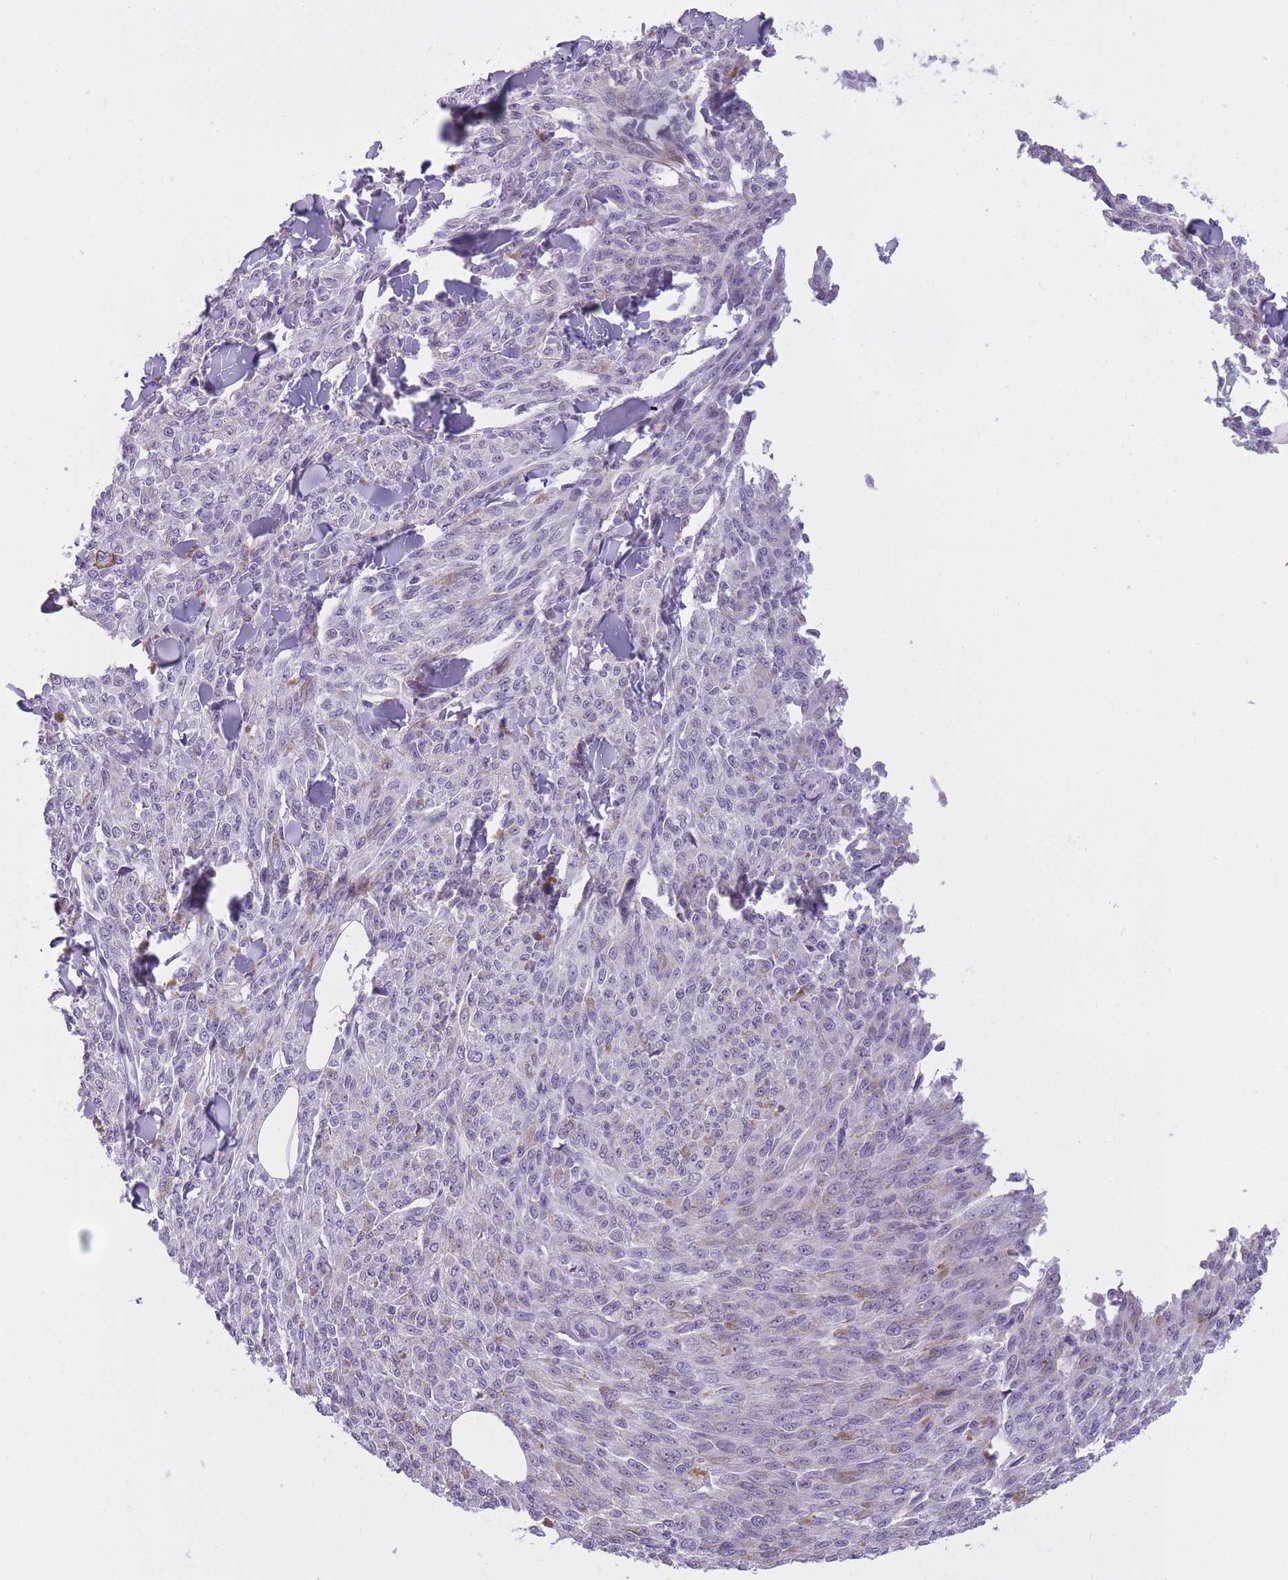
{"staining": {"intensity": "negative", "quantity": "none", "location": "none"}, "tissue": "melanoma", "cell_type": "Tumor cells", "image_type": "cancer", "snomed": [{"axis": "morphology", "description": "Malignant melanoma, NOS"}, {"axis": "topography", "description": "Skin"}], "caption": "Immunohistochemistry (IHC) histopathology image of neoplastic tissue: malignant melanoma stained with DAB displays no significant protein staining in tumor cells.", "gene": "GOLGA6D", "patient": {"sex": "female", "age": 52}}